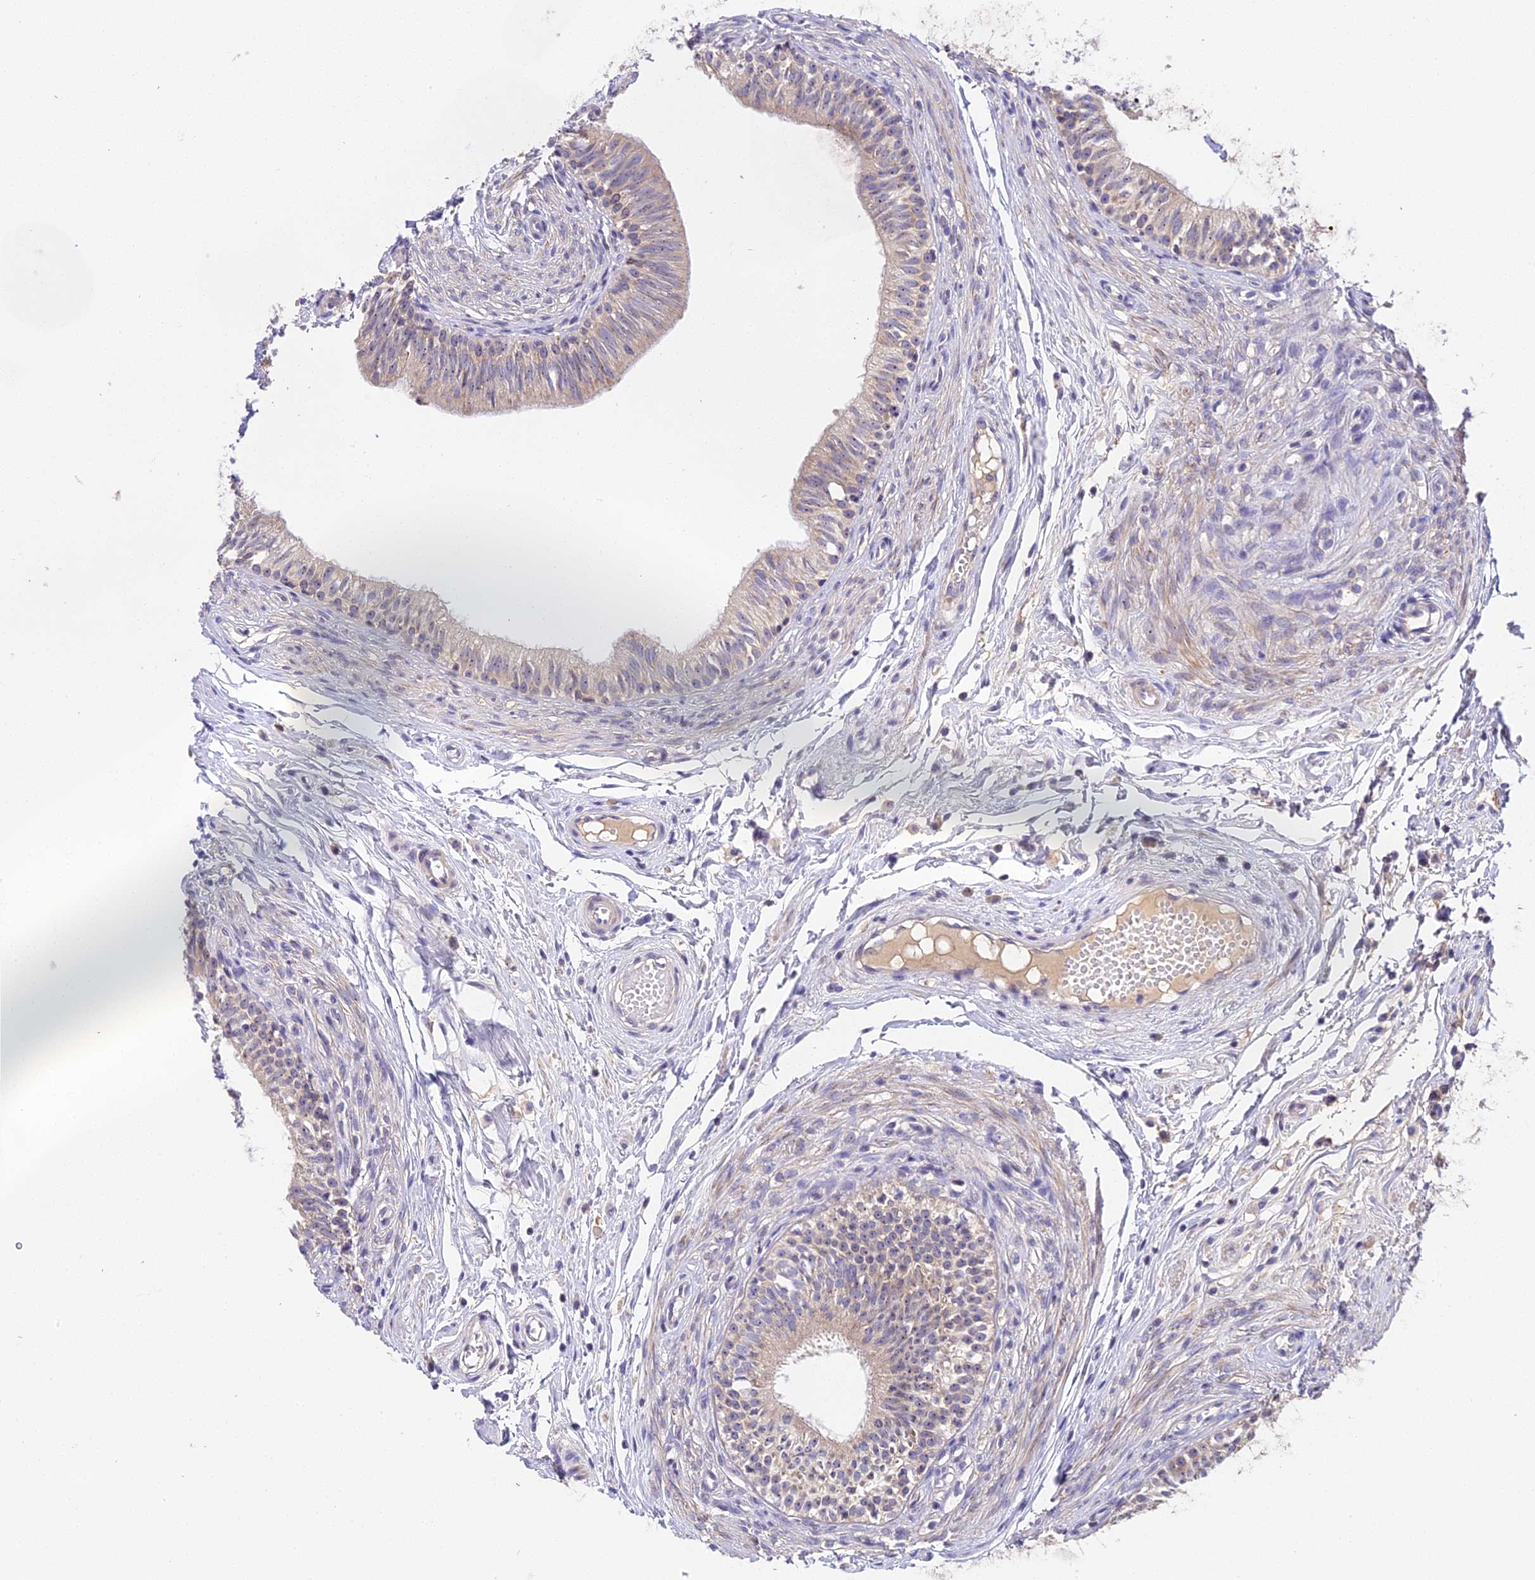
{"staining": {"intensity": "moderate", "quantity": "25%-75%", "location": "cytoplasmic/membranous,nuclear"}, "tissue": "epididymis", "cell_type": "Glandular cells", "image_type": "normal", "snomed": [{"axis": "morphology", "description": "Normal tissue, NOS"}, {"axis": "topography", "description": "Epididymis, spermatic cord, NOS"}], "caption": "The image displays a brown stain indicating the presence of a protein in the cytoplasmic/membranous,nuclear of glandular cells in epididymis.", "gene": "RAD51", "patient": {"sex": "male", "age": 22}}